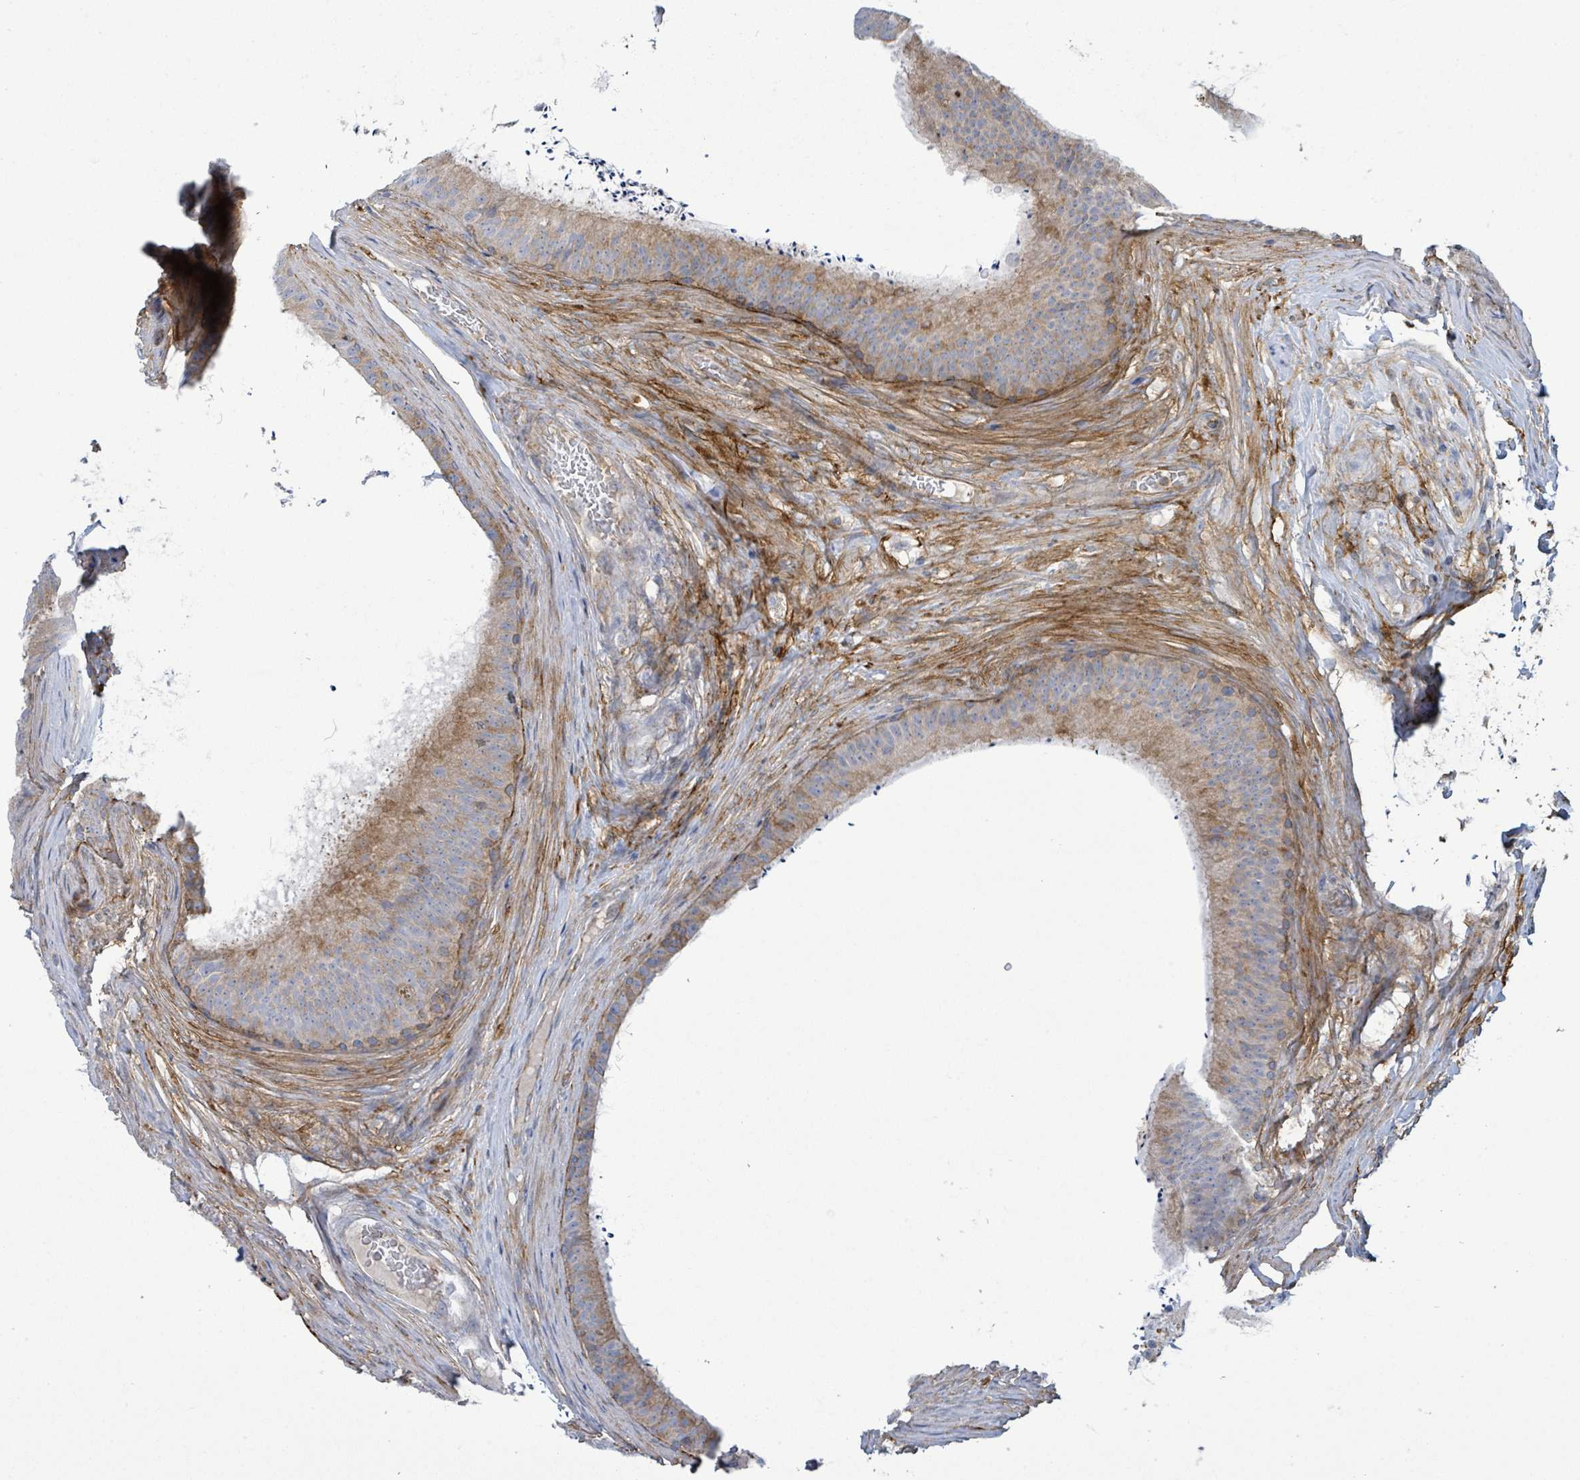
{"staining": {"intensity": "moderate", "quantity": "<25%", "location": "cytoplasmic/membranous"}, "tissue": "epididymis", "cell_type": "Glandular cells", "image_type": "normal", "snomed": [{"axis": "morphology", "description": "Normal tissue, NOS"}, {"axis": "topography", "description": "Testis"}, {"axis": "topography", "description": "Epididymis"}], "caption": "Epididymis stained for a protein (brown) demonstrates moderate cytoplasmic/membranous positive positivity in approximately <25% of glandular cells.", "gene": "EGFL7", "patient": {"sex": "male", "age": 41}}